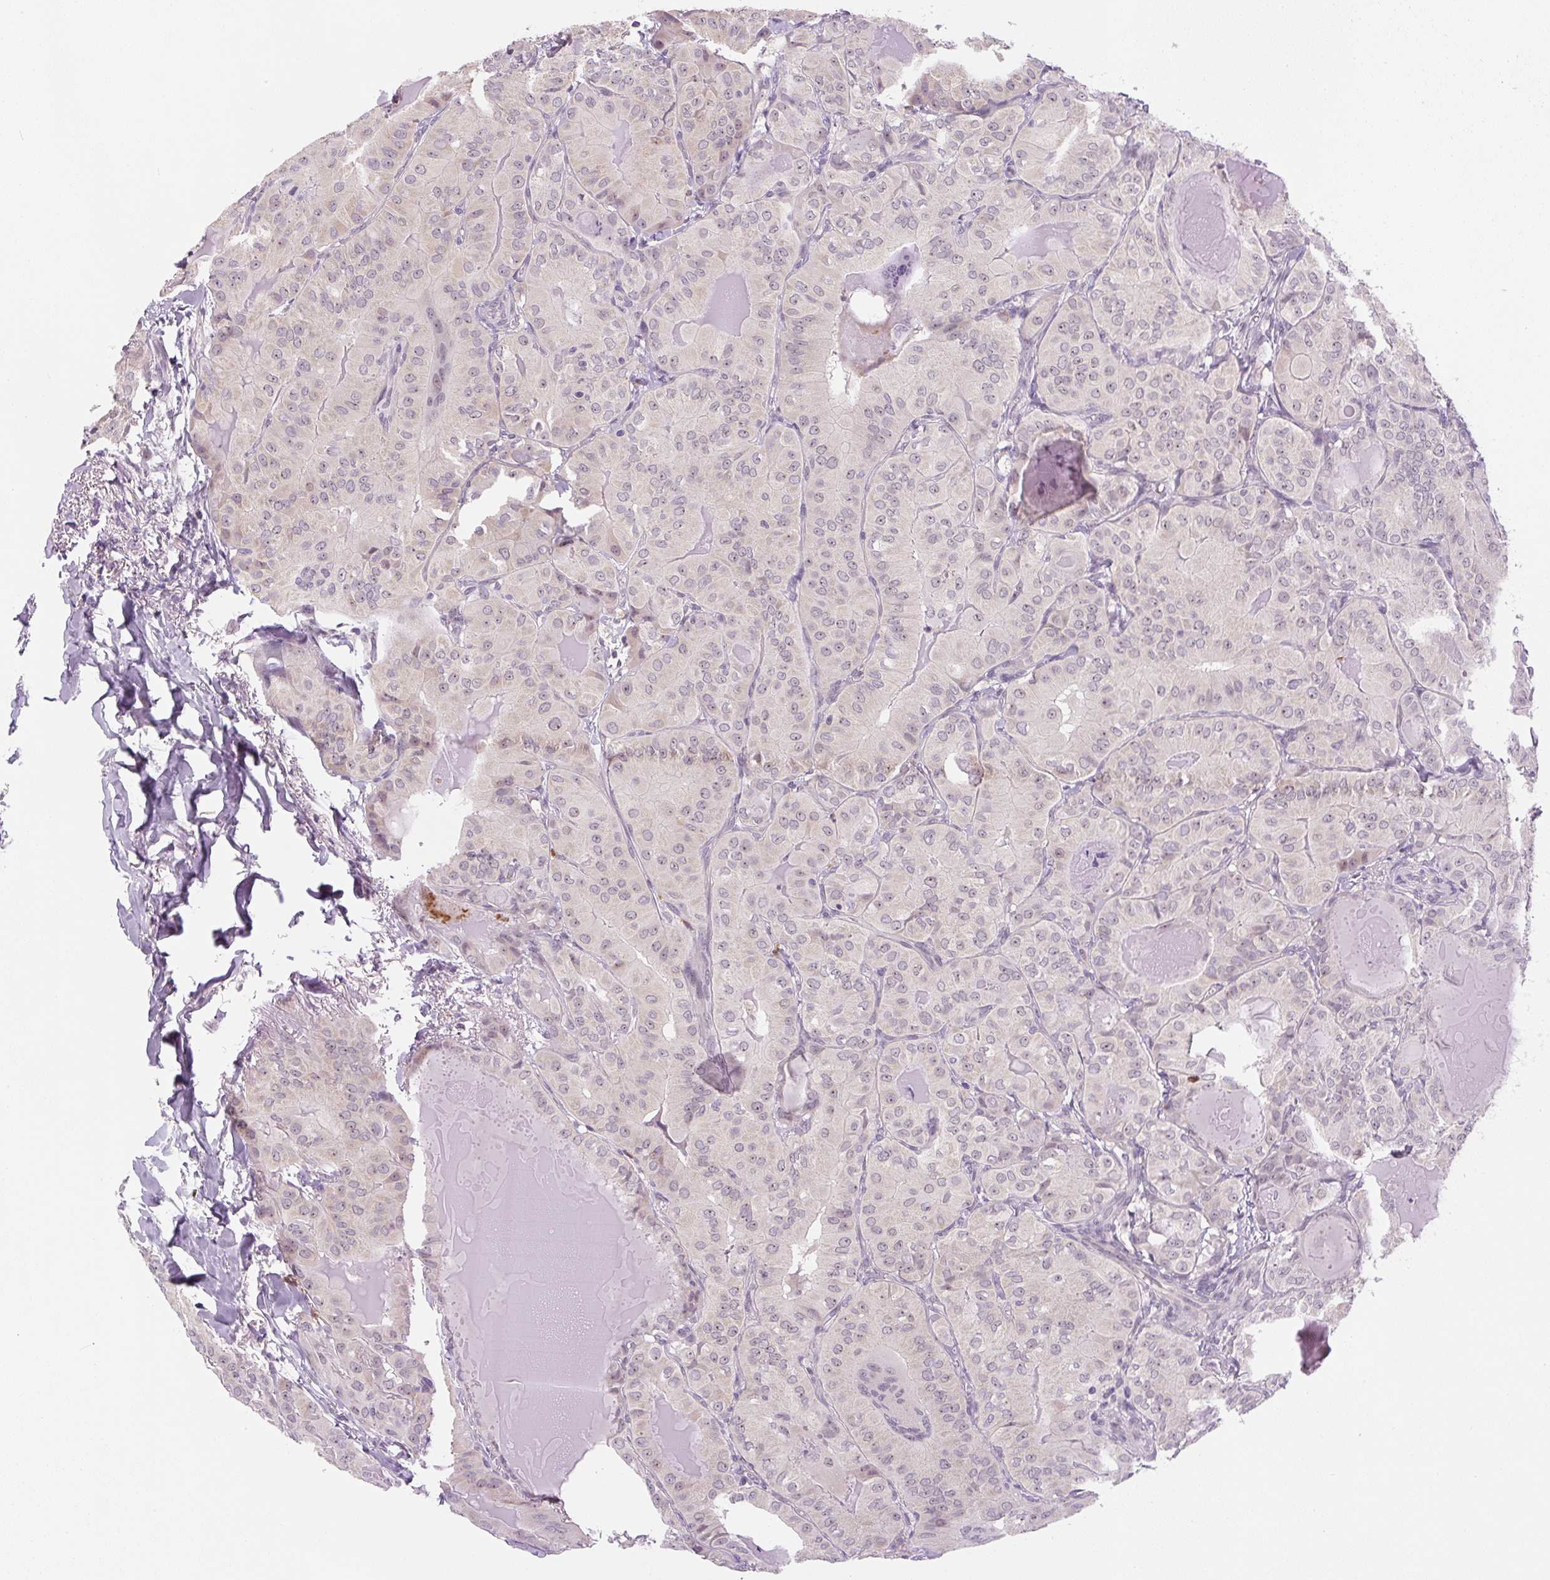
{"staining": {"intensity": "weak", "quantity": "25%-75%", "location": "nuclear"}, "tissue": "thyroid cancer", "cell_type": "Tumor cells", "image_type": "cancer", "snomed": [{"axis": "morphology", "description": "Papillary adenocarcinoma, NOS"}, {"axis": "topography", "description": "Thyroid gland"}], "caption": "Papillary adenocarcinoma (thyroid) tissue exhibits weak nuclear staining in approximately 25%-75% of tumor cells", "gene": "SGF29", "patient": {"sex": "female", "age": 68}}